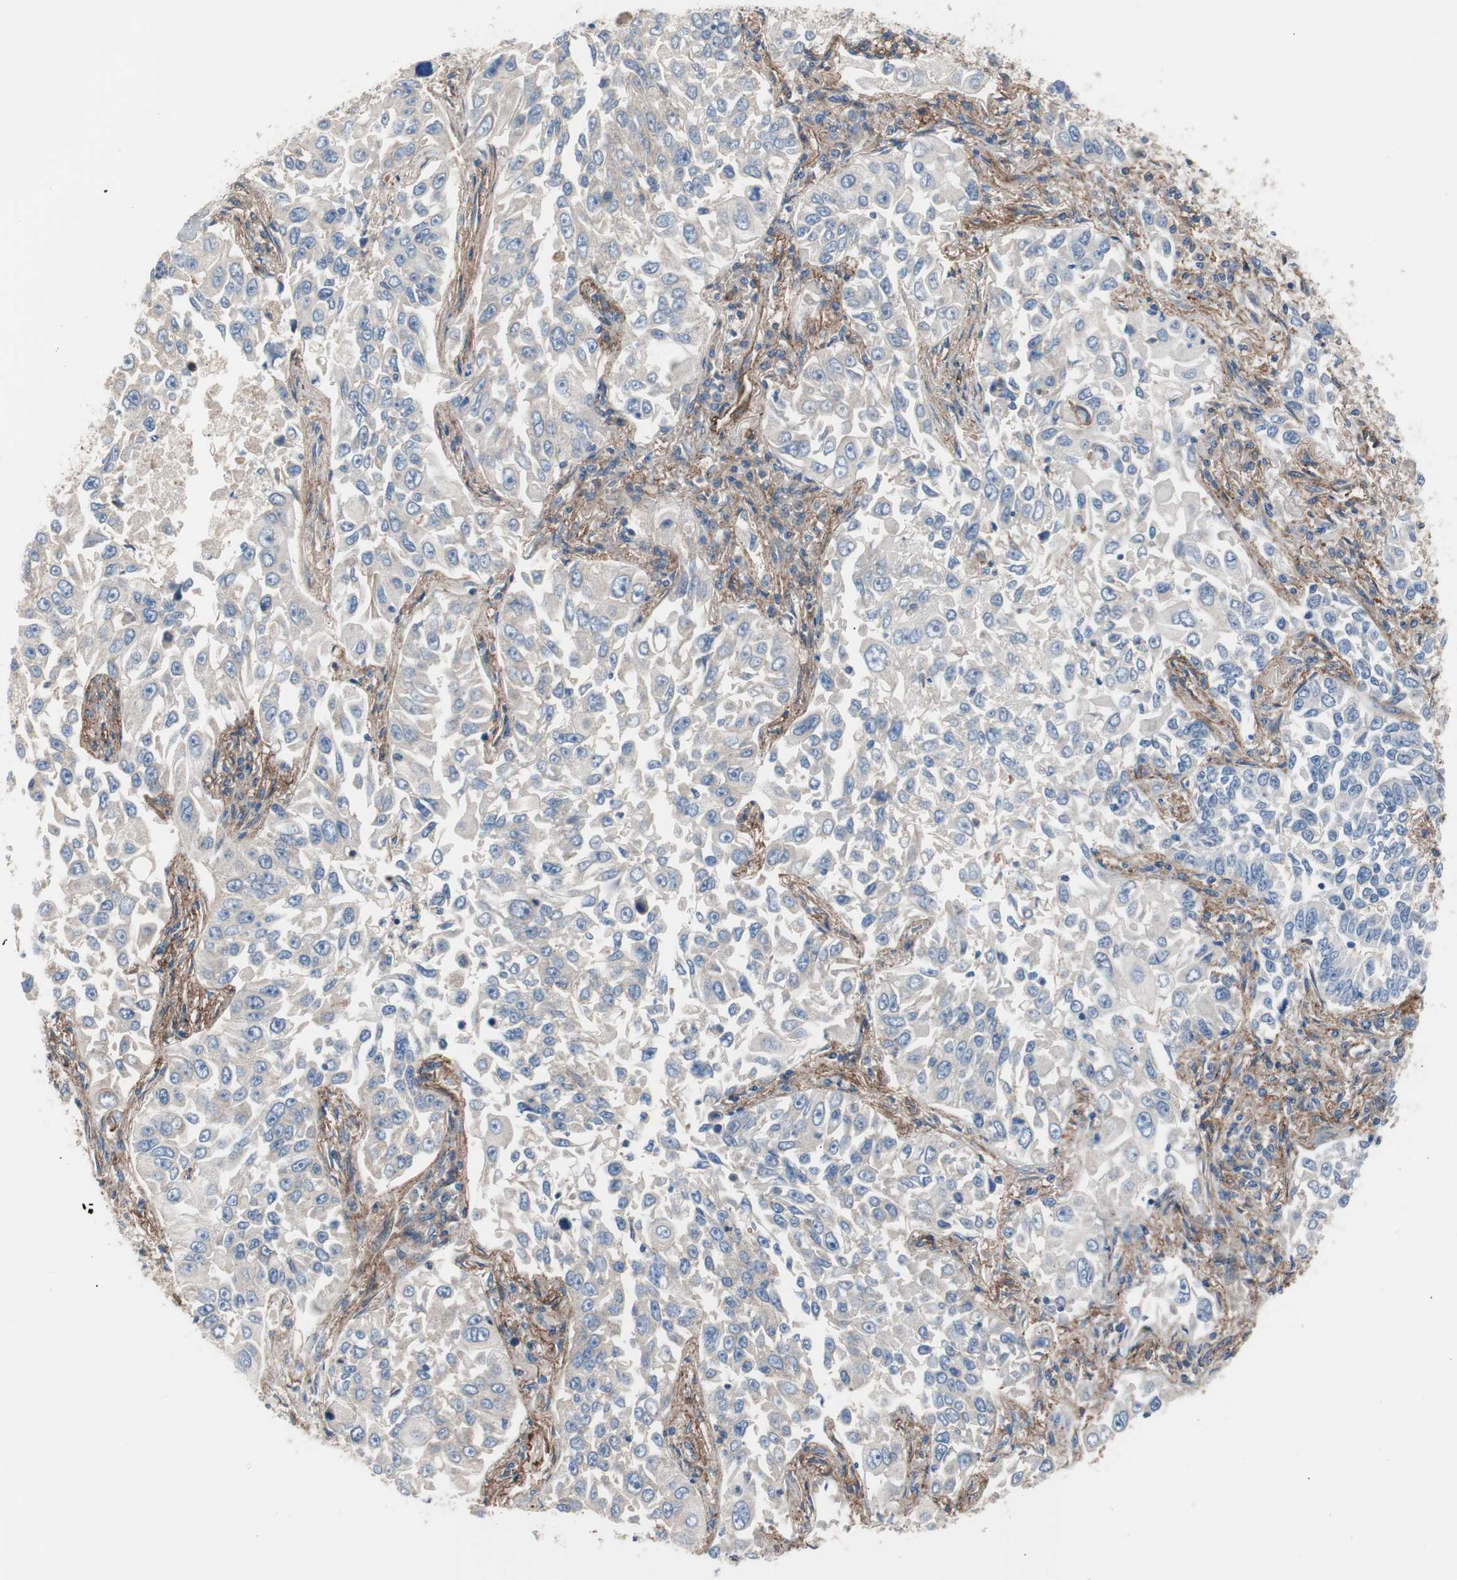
{"staining": {"intensity": "negative", "quantity": "none", "location": "none"}, "tissue": "lung cancer", "cell_type": "Tumor cells", "image_type": "cancer", "snomed": [{"axis": "morphology", "description": "Adenocarcinoma, NOS"}, {"axis": "topography", "description": "Lung"}], "caption": "DAB immunohistochemical staining of lung cancer (adenocarcinoma) reveals no significant positivity in tumor cells.", "gene": "CD81", "patient": {"sex": "male", "age": 84}}